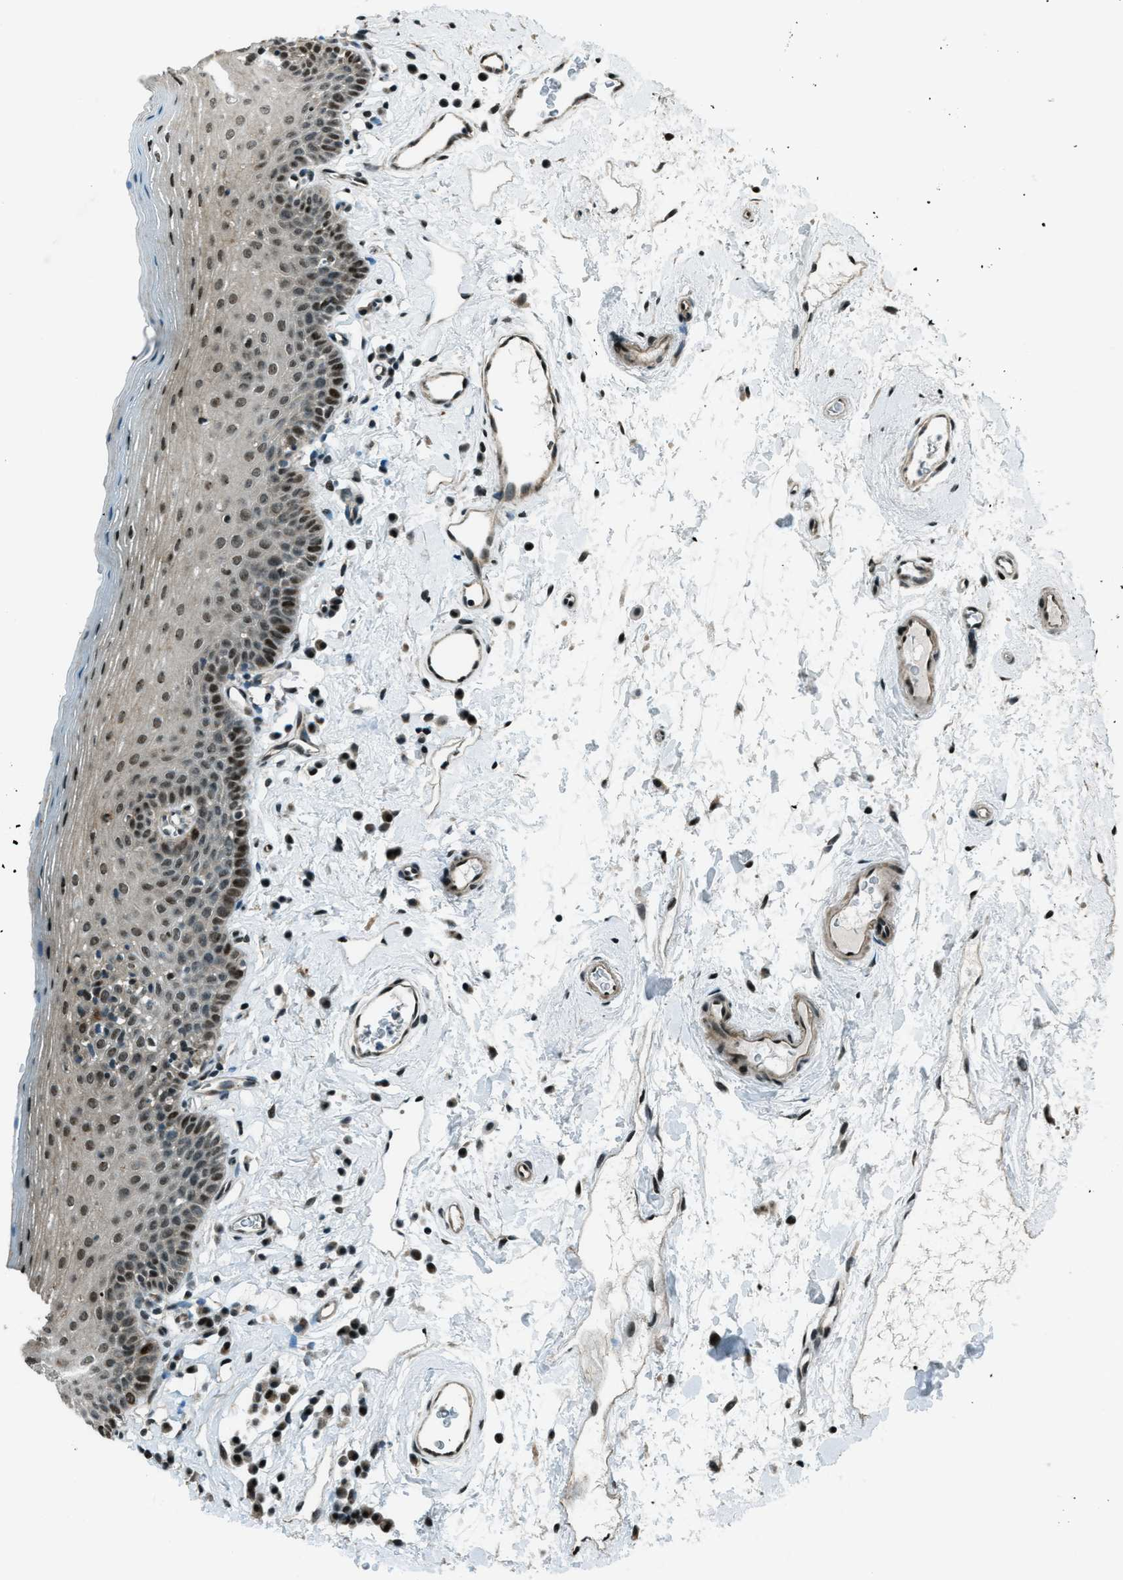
{"staining": {"intensity": "moderate", "quantity": ">75%", "location": "nuclear"}, "tissue": "oral mucosa", "cell_type": "Squamous epithelial cells", "image_type": "normal", "snomed": [{"axis": "morphology", "description": "Normal tissue, NOS"}, {"axis": "topography", "description": "Oral tissue"}], "caption": "An image of oral mucosa stained for a protein displays moderate nuclear brown staining in squamous epithelial cells. The protein is shown in brown color, while the nuclei are stained blue.", "gene": "TARDBP", "patient": {"sex": "male", "age": 66}}